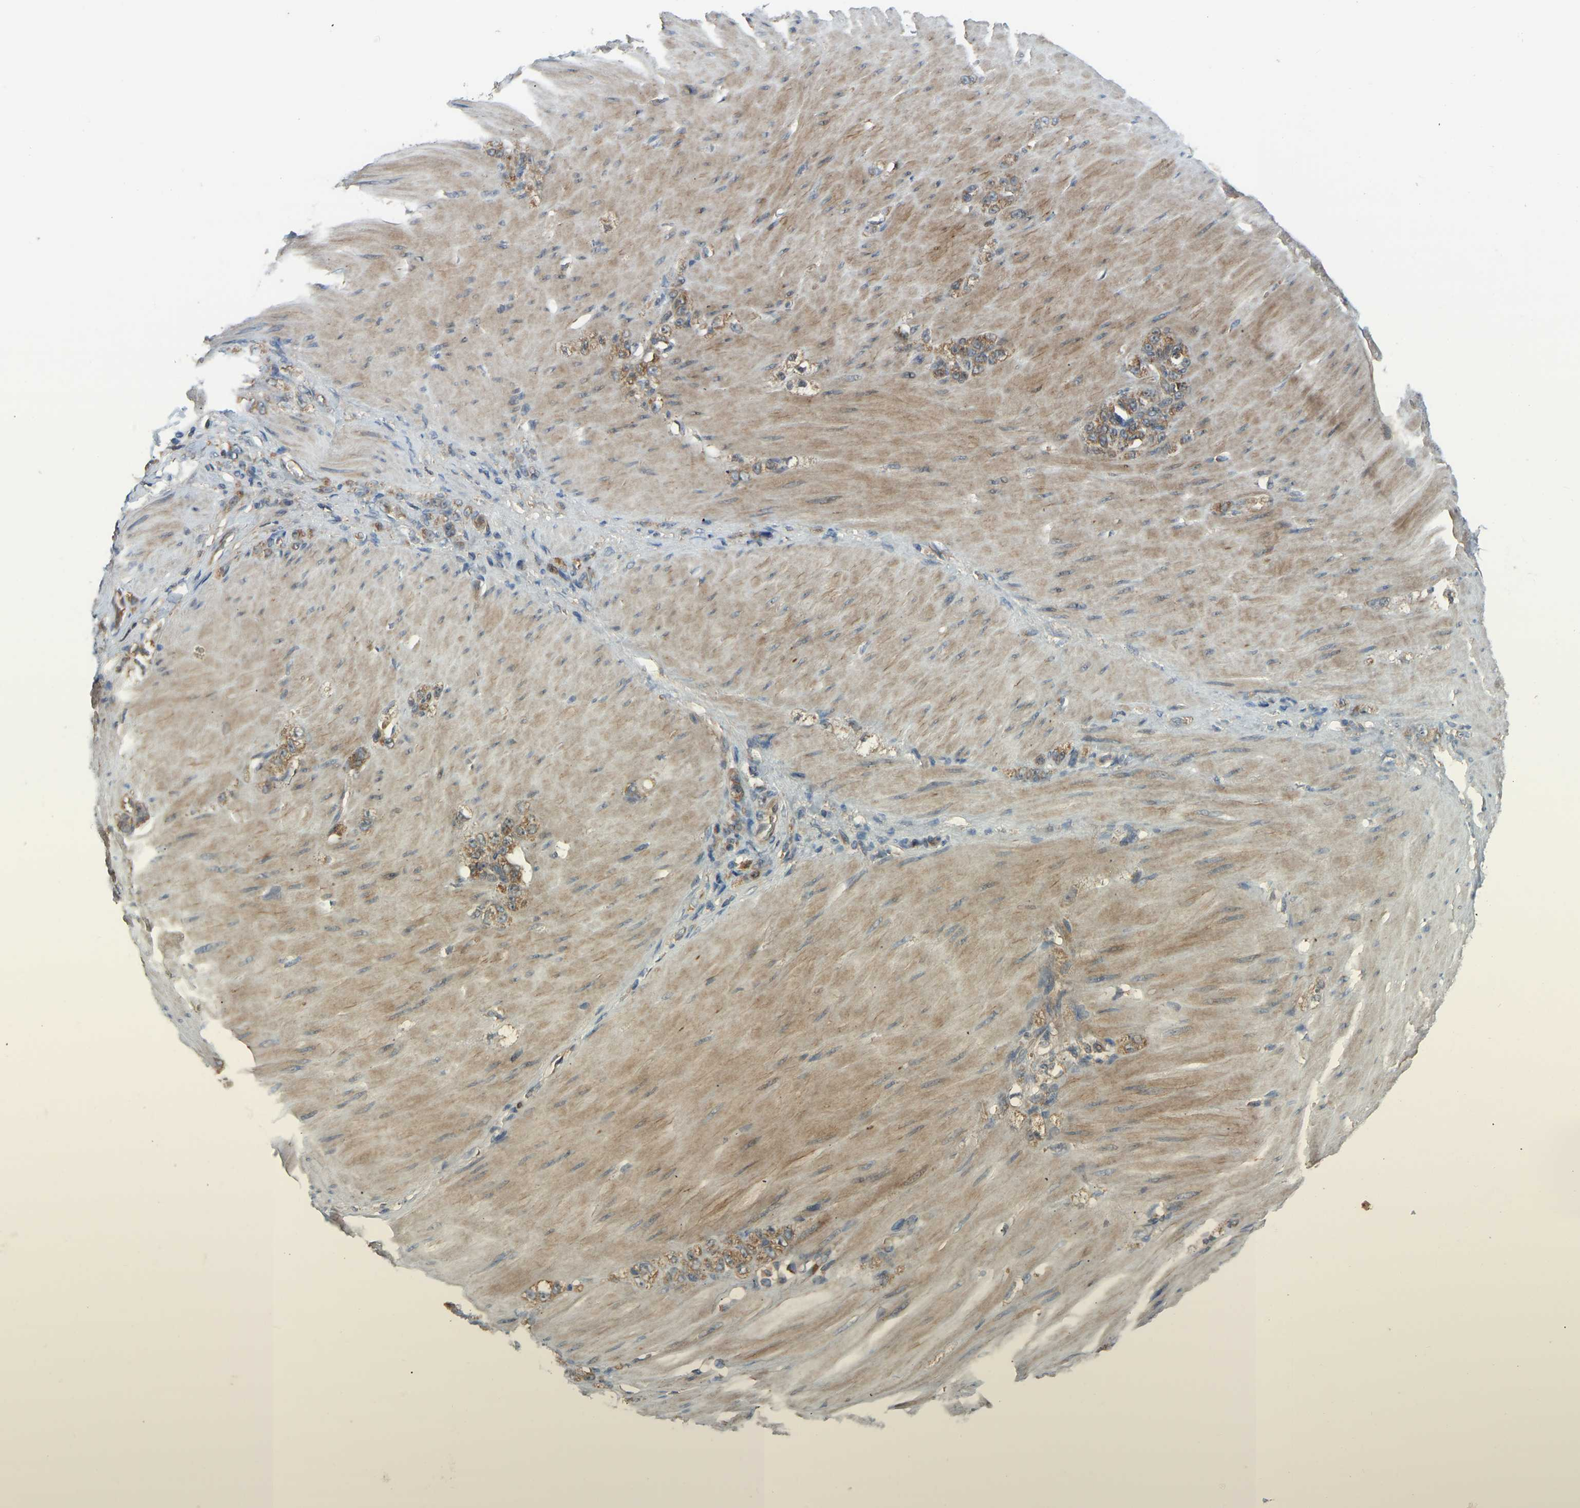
{"staining": {"intensity": "moderate", "quantity": "25%-75%", "location": "cytoplasmic/membranous"}, "tissue": "stomach cancer", "cell_type": "Tumor cells", "image_type": "cancer", "snomed": [{"axis": "morphology", "description": "Normal tissue, NOS"}, {"axis": "morphology", "description": "Adenocarcinoma, NOS"}, {"axis": "topography", "description": "Stomach"}], "caption": "High-power microscopy captured an immunohistochemistry (IHC) histopathology image of adenocarcinoma (stomach), revealing moderate cytoplasmic/membranous expression in about 25%-75% of tumor cells.", "gene": "ZNF71", "patient": {"sex": "male", "age": 82}}